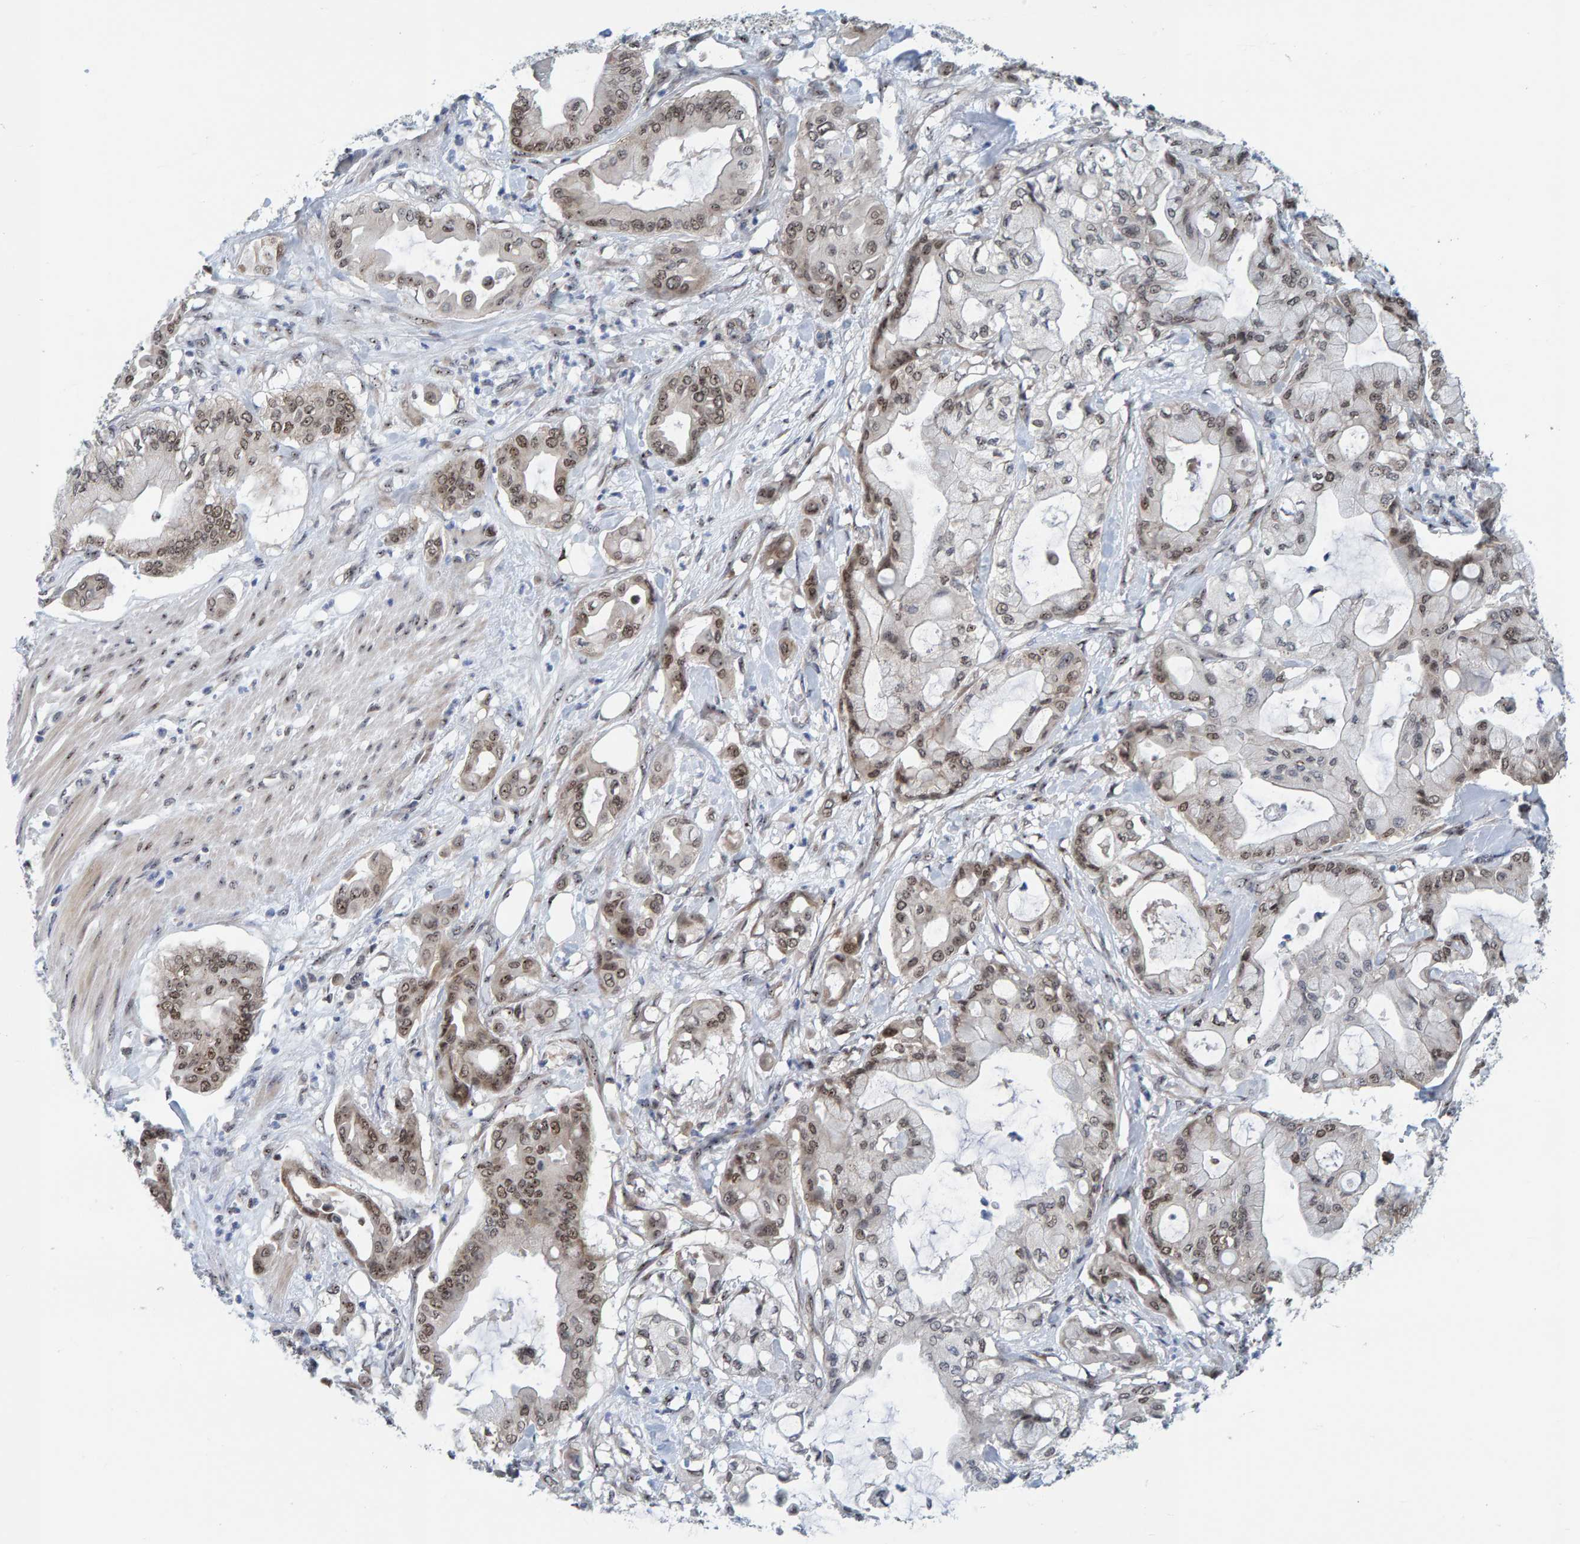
{"staining": {"intensity": "moderate", "quantity": ">75%", "location": "nuclear"}, "tissue": "pancreatic cancer", "cell_type": "Tumor cells", "image_type": "cancer", "snomed": [{"axis": "morphology", "description": "Adenocarcinoma, NOS"}, {"axis": "morphology", "description": "Adenocarcinoma, metastatic, NOS"}, {"axis": "topography", "description": "Lymph node"}, {"axis": "topography", "description": "Pancreas"}, {"axis": "topography", "description": "Duodenum"}], "caption": "Pancreatic cancer (adenocarcinoma) stained for a protein (brown) reveals moderate nuclear positive expression in approximately >75% of tumor cells.", "gene": "POLR1E", "patient": {"sex": "female", "age": 64}}